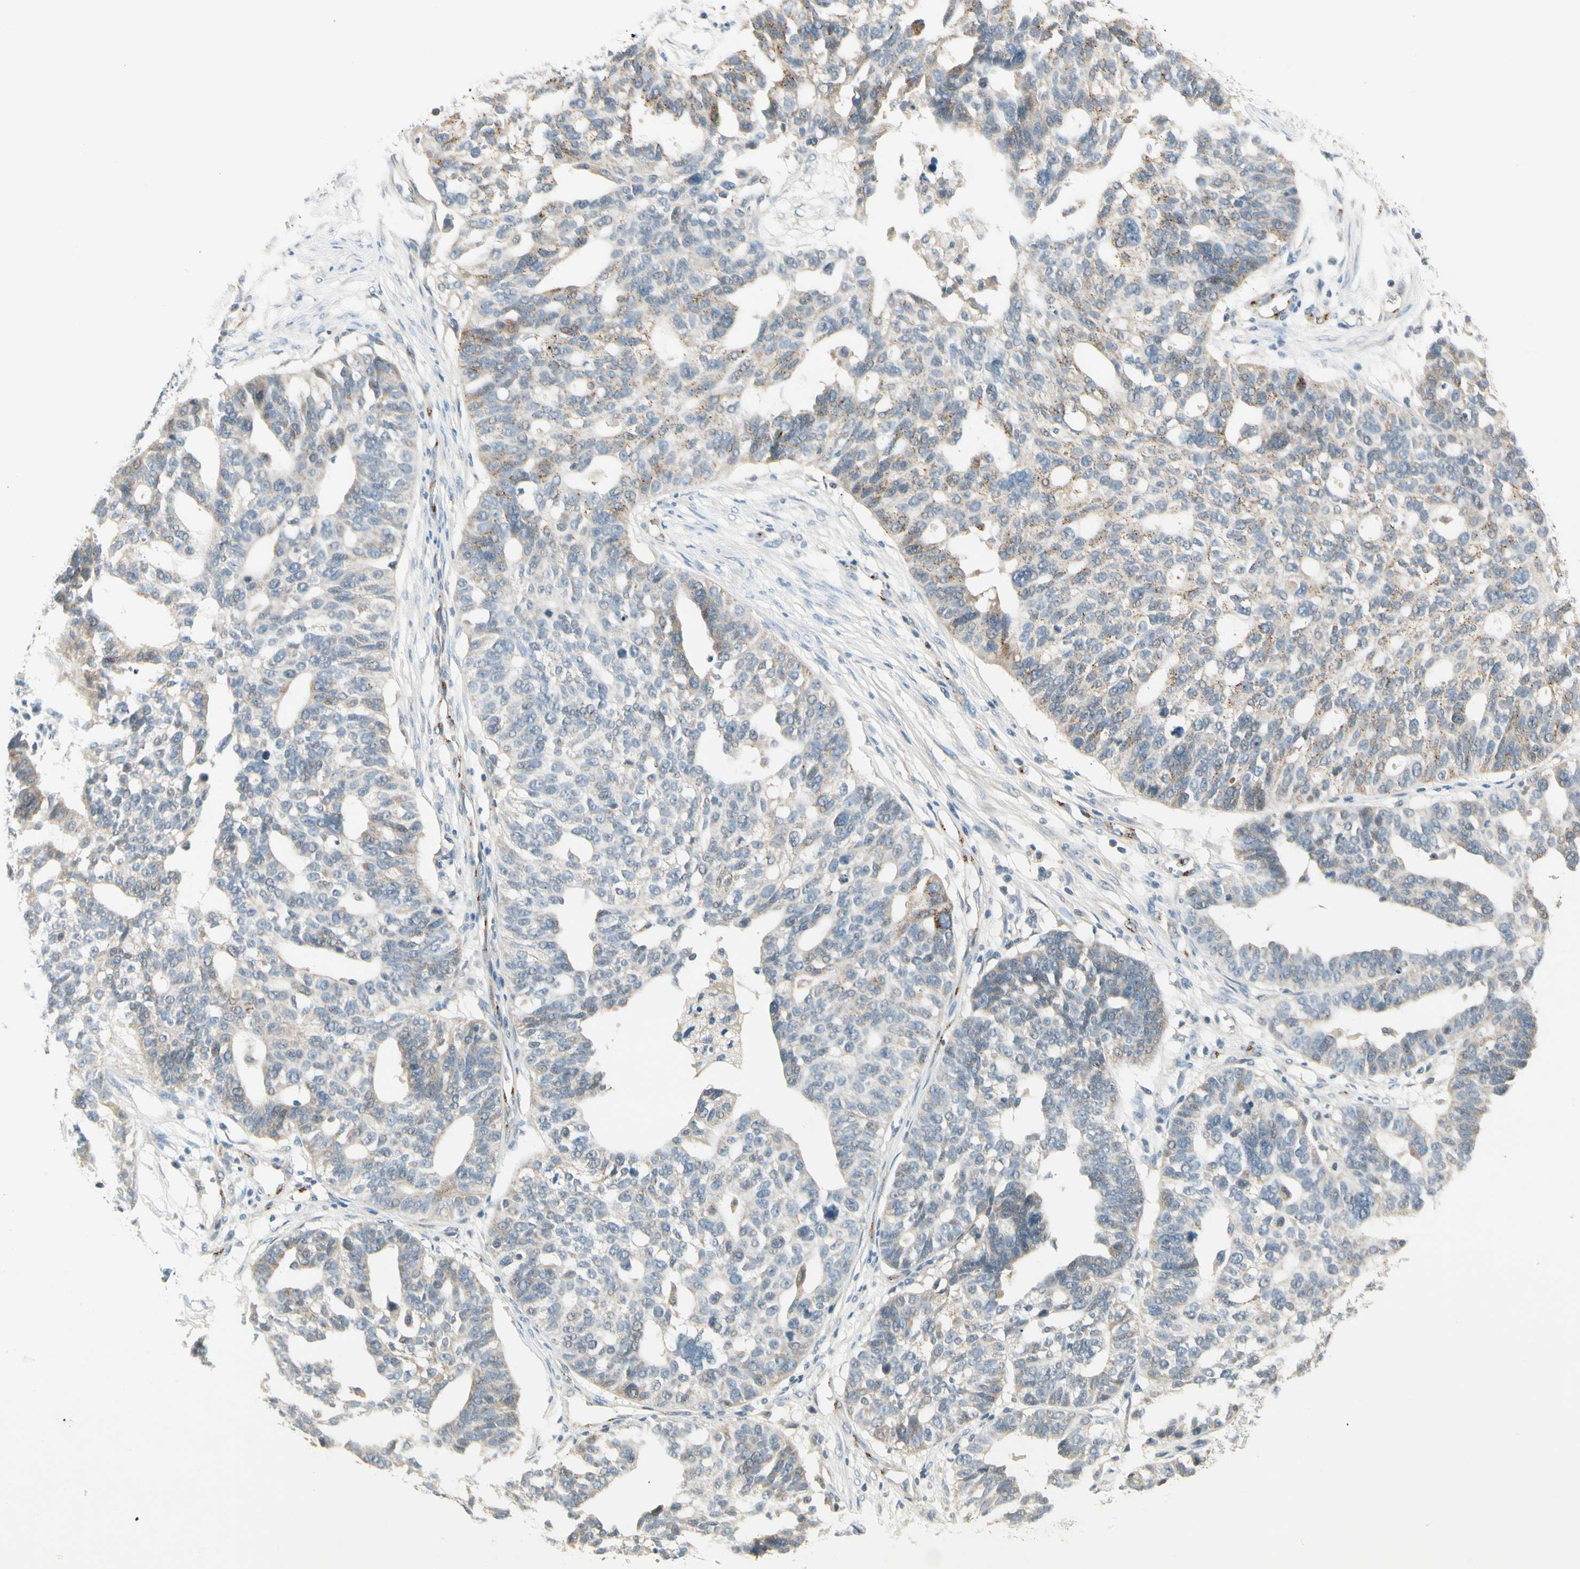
{"staining": {"intensity": "moderate", "quantity": "25%-75%", "location": "cytoplasmic/membranous"}, "tissue": "ovarian cancer", "cell_type": "Tumor cells", "image_type": "cancer", "snomed": [{"axis": "morphology", "description": "Cystadenocarcinoma, serous, NOS"}, {"axis": "topography", "description": "Ovary"}], "caption": "DAB (3,3'-diaminobenzidine) immunohistochemical staining of human serous cystadenocarcinoma (ovarian) reveals moderate cytoplasmic/membranous protein expression in about 25%-75% of tumor cells.", "gene": "MANSC1", "patient": {"sex": "female", "age": 59}}